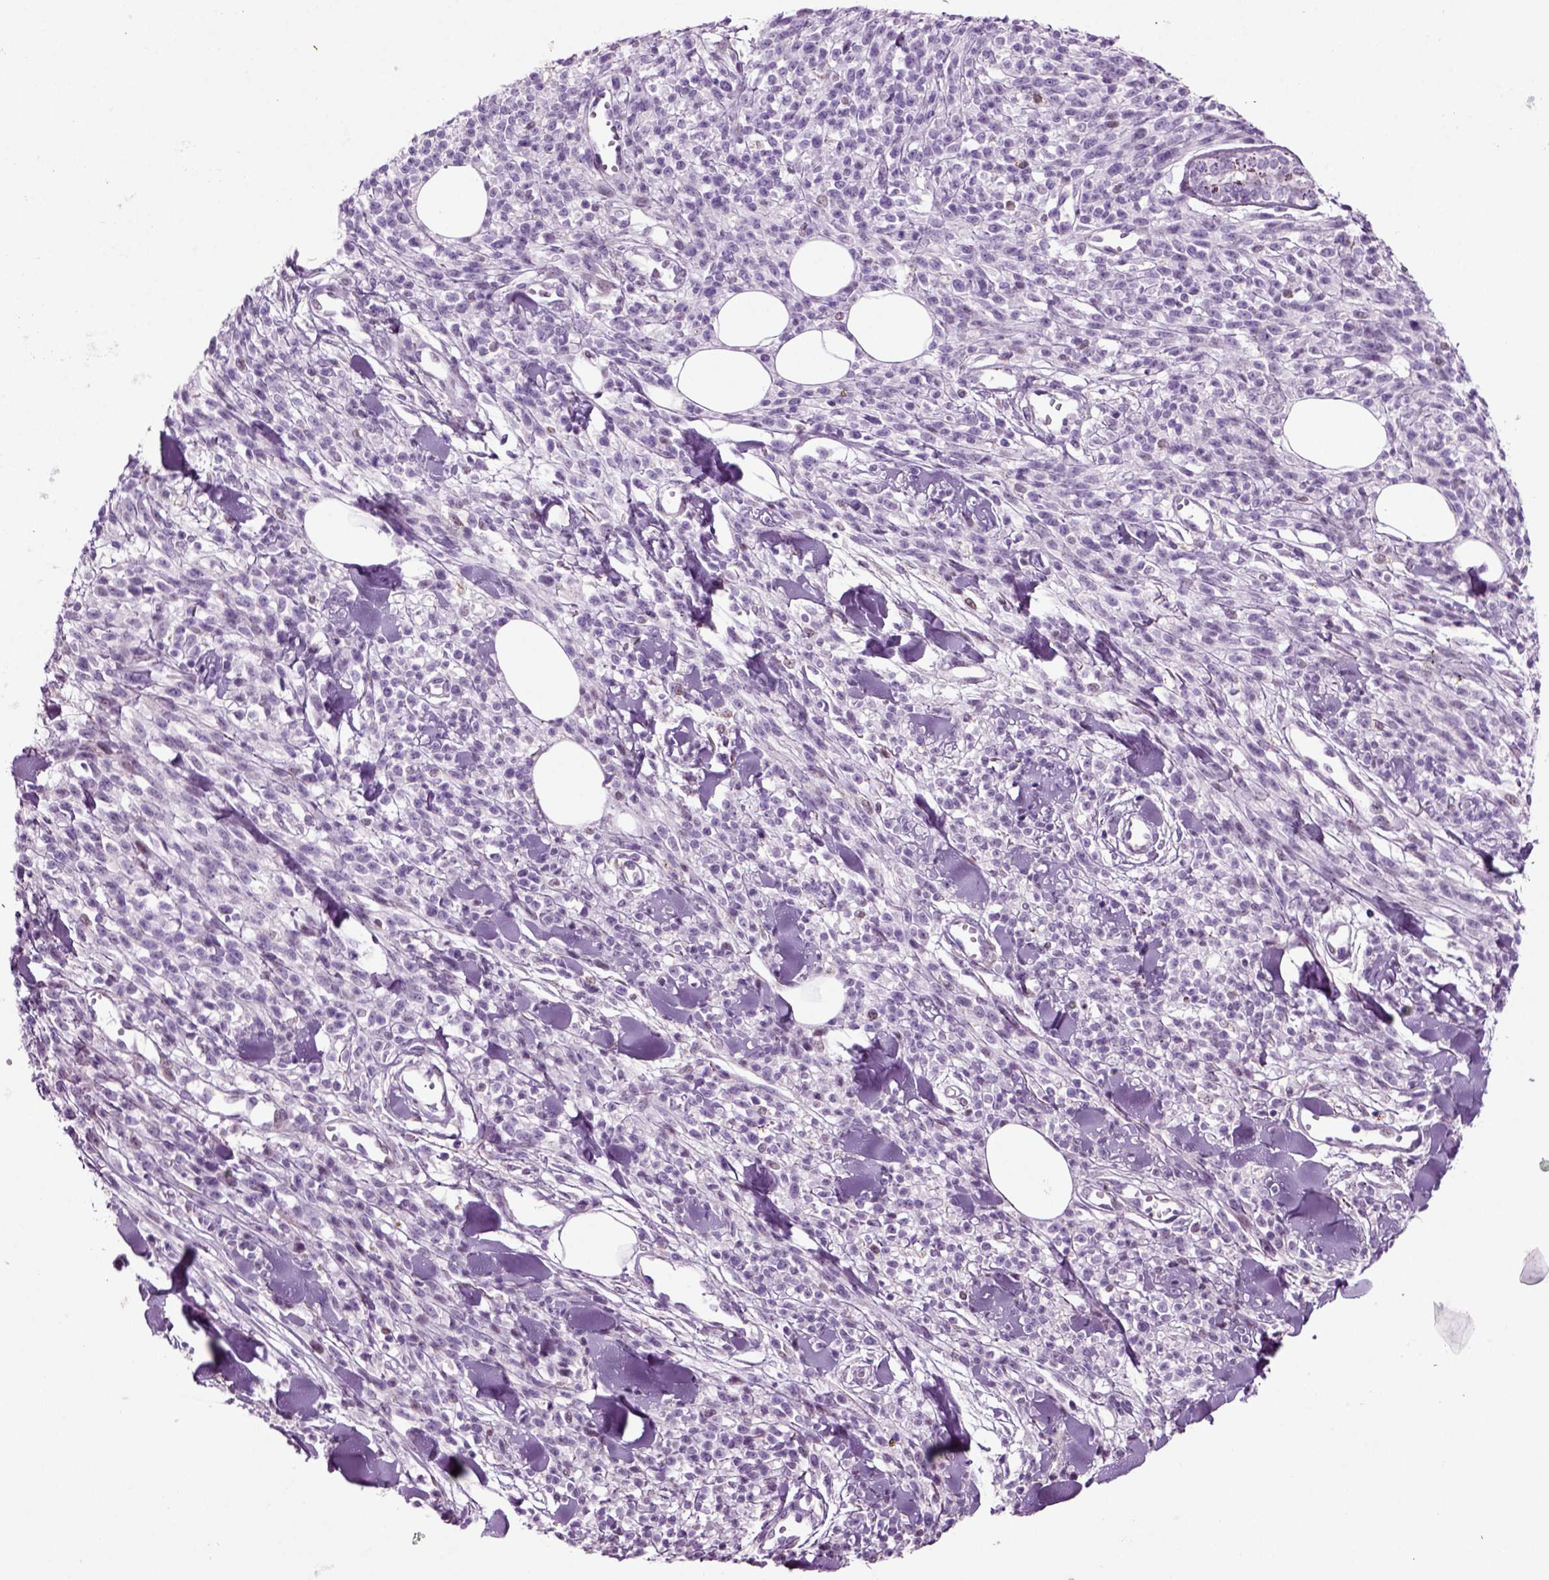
{"staining": {"intensity": "negative", "quantity": "none", "location": "none"}, "tissue": "melanoma", "cell_type": "Tumor cells", "image_type": "cancer", "snomed": [{"axis": "morphology", "description": "Malignant melanoma, NOS"}, {"axis": "topography", "description": "Skin"}, {"axis": "topography", "description": "Skin of trunk"}], "caption": "Malignant melanoma stained for a protein using immunohistochemistry exhibits no positivity tumor cells.", "gene": "ARID3A", "patient": {"sex": "male", "age": 74}}